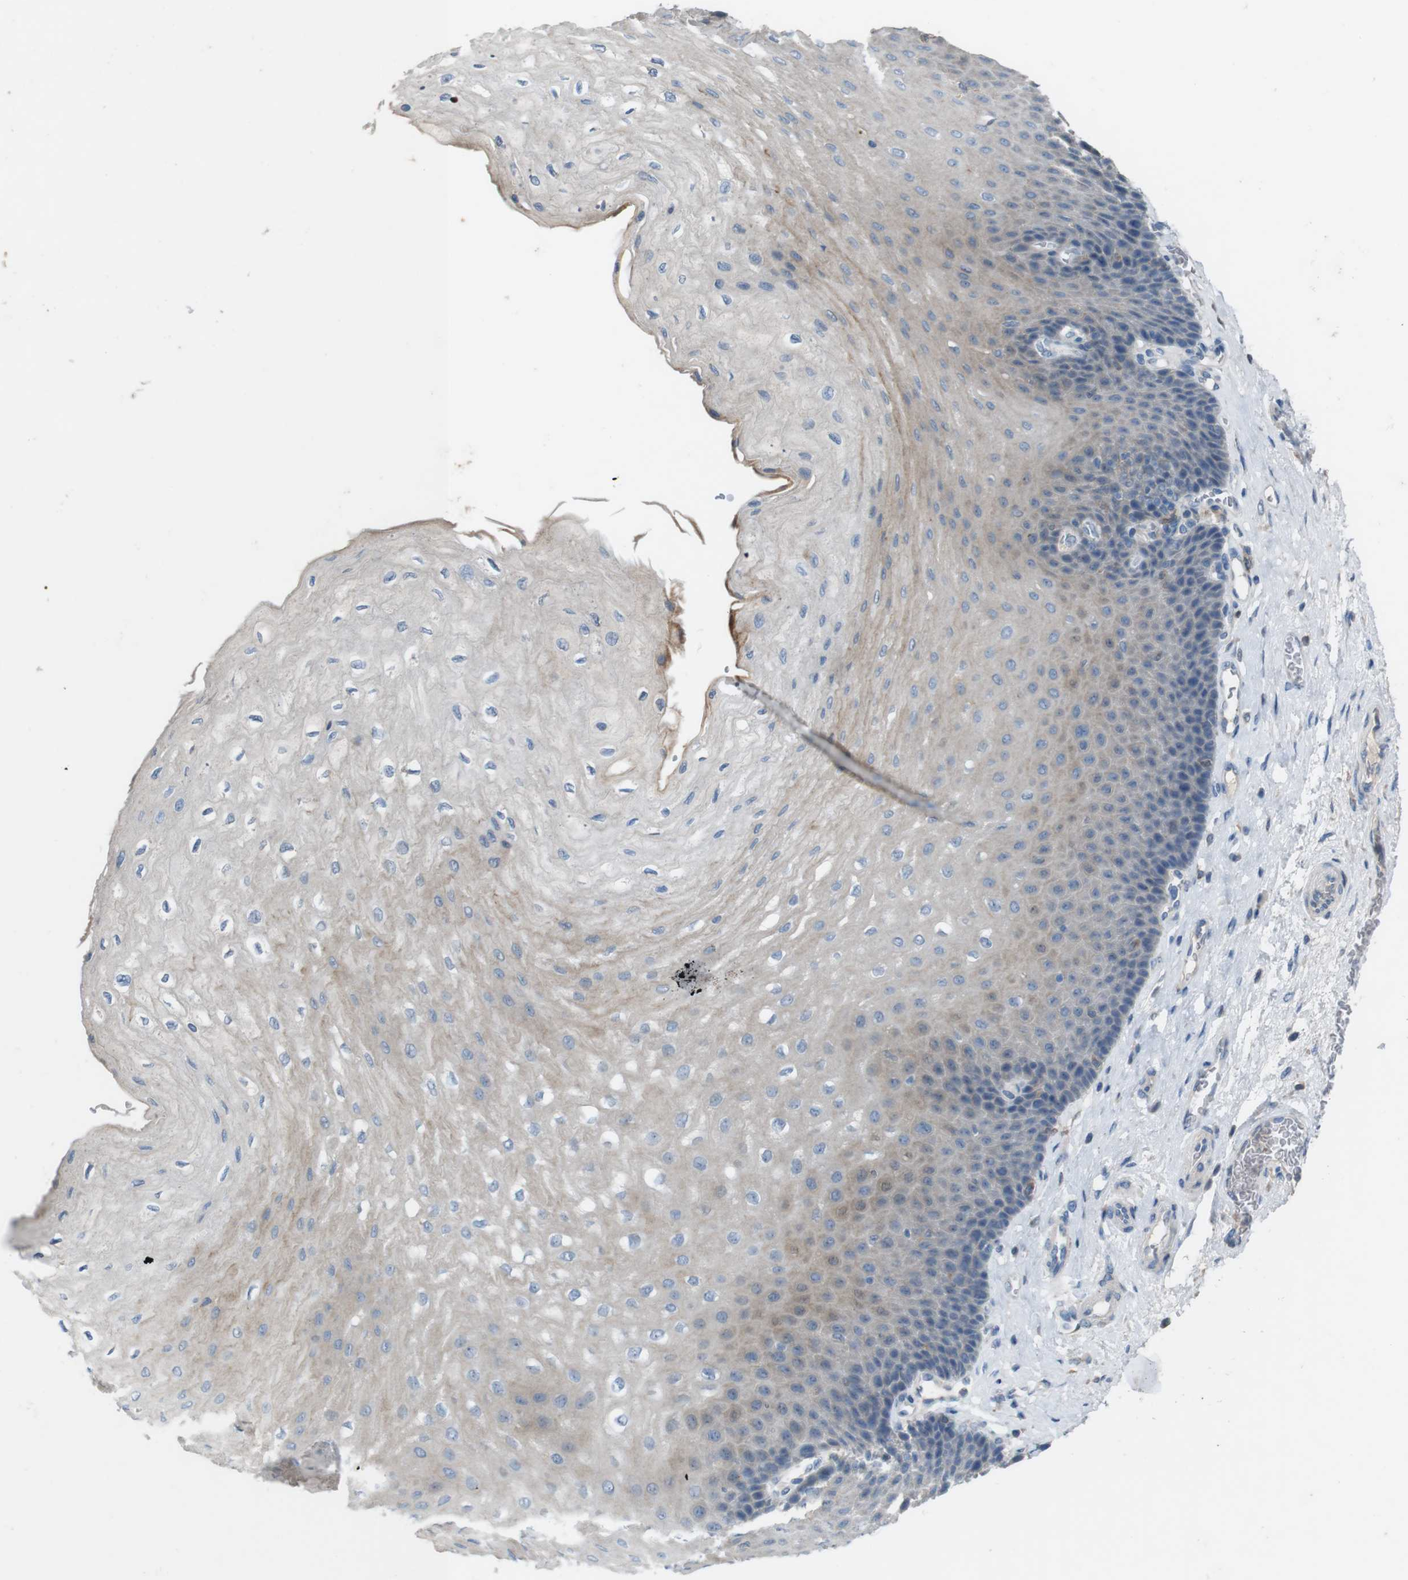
{"staining": {"intensity": "weak", "quantity": "25%-75%", "location": "cytoplasmic/membranous"}, "tissue": "esophagus", "cell_type": "Squamous epithelial cells", "image_type": "normal", "snomed": [{"axis": "morphology", "description": "Normal tissue, NOS"}, {"axis": "topography", "description": "Esophagus"}], "caption": "Human esophagus stained for a protein (brown) reveals weak cytoplasmic/membranous positive staining in about 25%-75% of squamous epithelial cells.", "gene": "MOGAT3", "patient": {"sex": "female", "age": 72}}